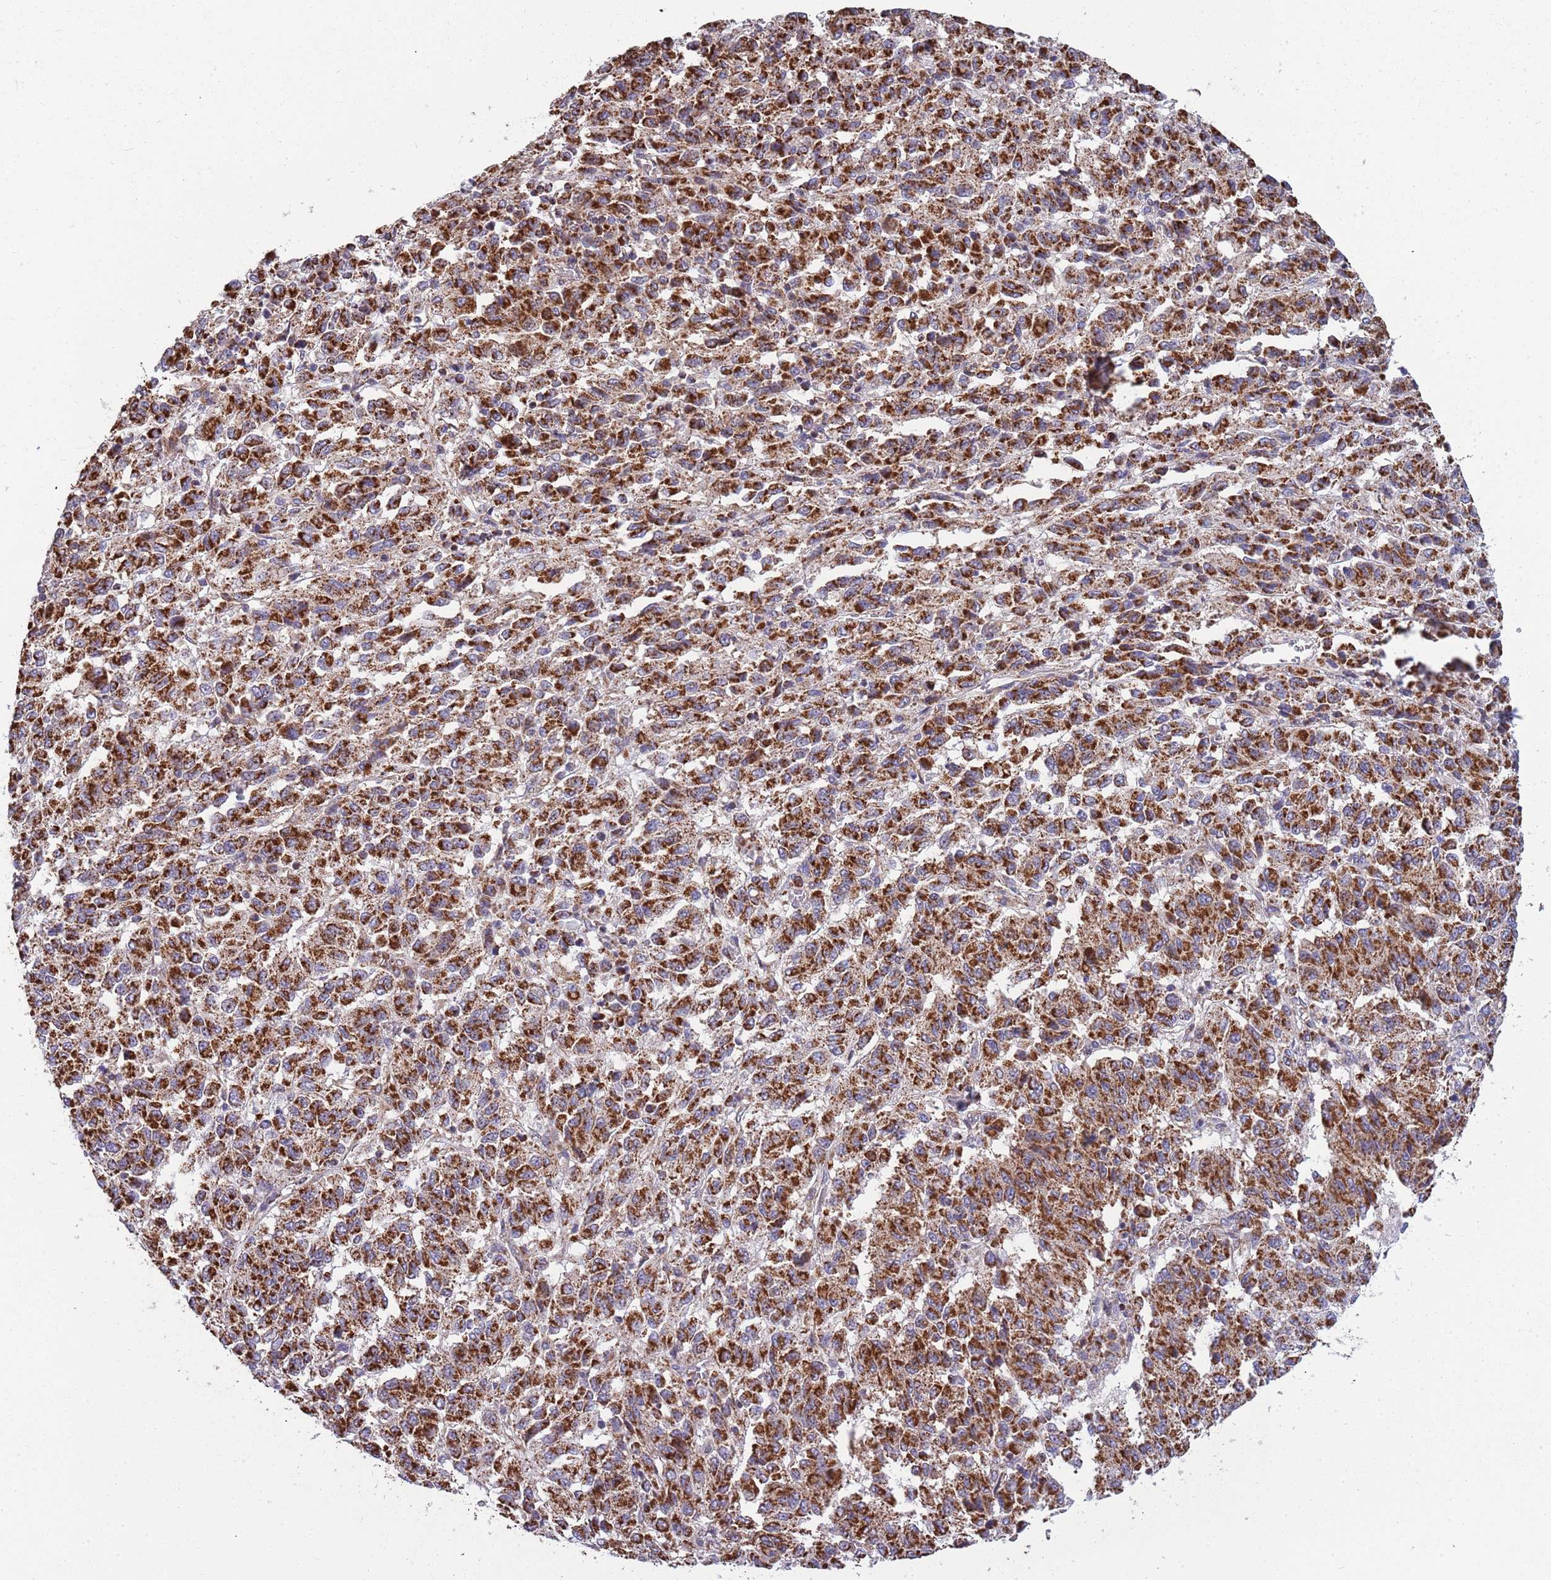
{"staining": {"intensity": "strong", "quantity": ">75%", "location": "cytoplasmic/membranous"}, "tissue": "melanoma", "cell_type": "Tumor cells", "image_type": "cancer", "snomed": [{"axis": "morphology", "description": "Malignant melanoma, Metastatic site"}, {"axis": "topography", "description": "Lung"}], "caption": "This micrograph reveals immunohistochemistry (IHC) staining of malignant melanoma (metastatic site), with high strong cytoplasmic/membranous expression in approximately >75% of tumor cells.", "gene": "VPS16", "patient": {"sex": "male", "age": 64}}